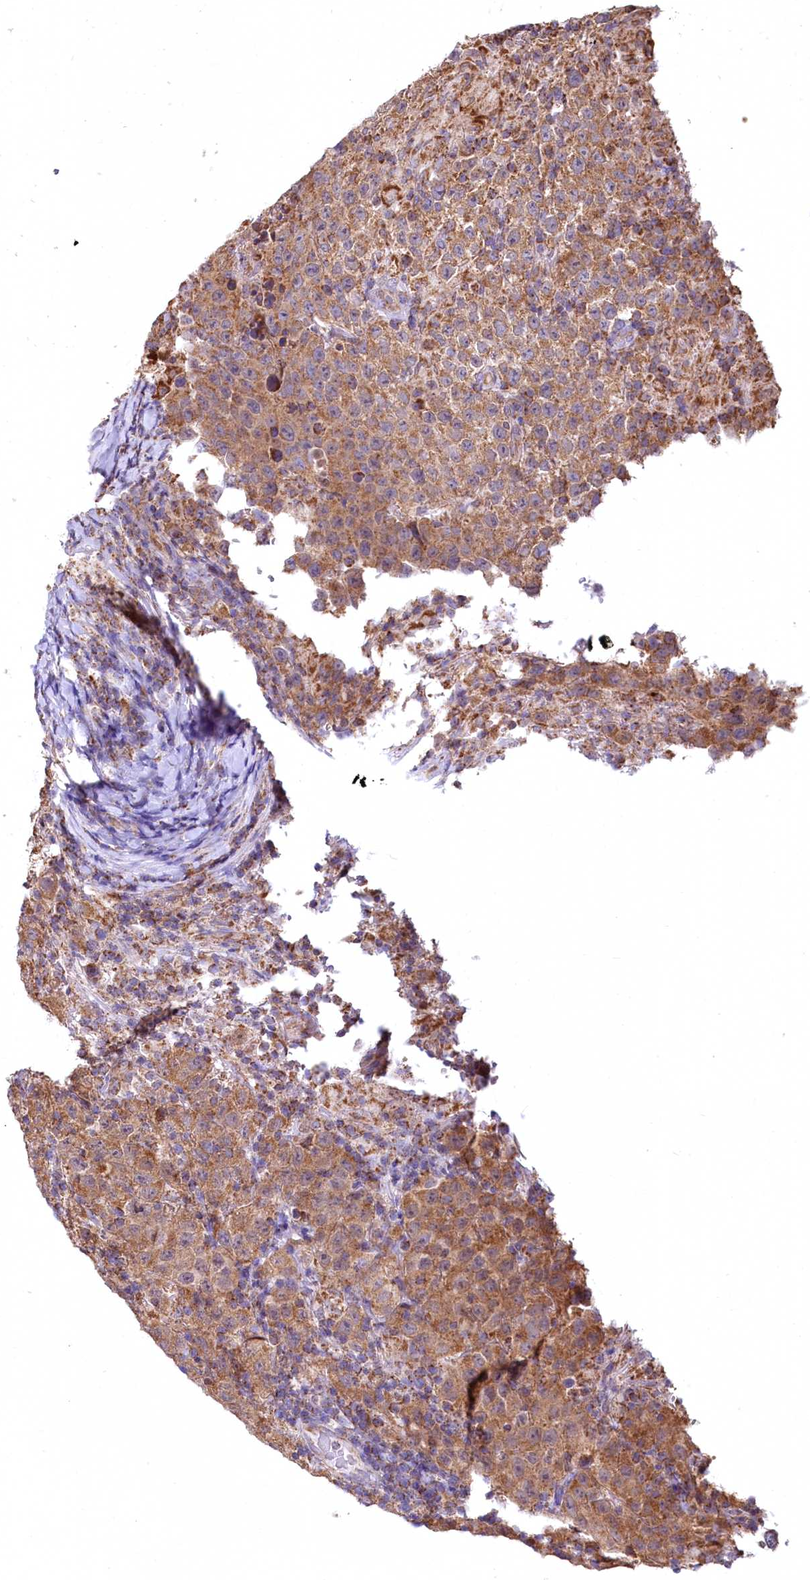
{"staining": {"intensity": "moderate", "quantity": "25%-75%", "location": "cytoplasmic/membranous"}, "tissue": "testis cancer", "cell_type": "Tumor cells", "image_type": "cancer", "snomed": [{"axis": "morphology", "description": "Normal tissue, NOS"}, {"axis": "morphology", "description": "Urothelial carcinoma, High grade"}, {"axis": "morphology", "description": "Seminoma, NOS"}, {"axis": "morphology", "description": "Carcinoma, Embryonal, NOS"}, {"axis": "topography", "description": "Urinary bladder"}, {"axis": "topography", "description": "Testis"}], "caption": "DAB (3,3'-diaminobenzidine) immunohistochemical staining of testis seminoma exhibits moderate cytoplasmic/membranous protein expression in about 25%-75% of tumor cells. (Brightfield microscopy of DAB IHC at high magnification).", "gene": "NUDT15", "patient": {"sex": "male", "age": 41}}